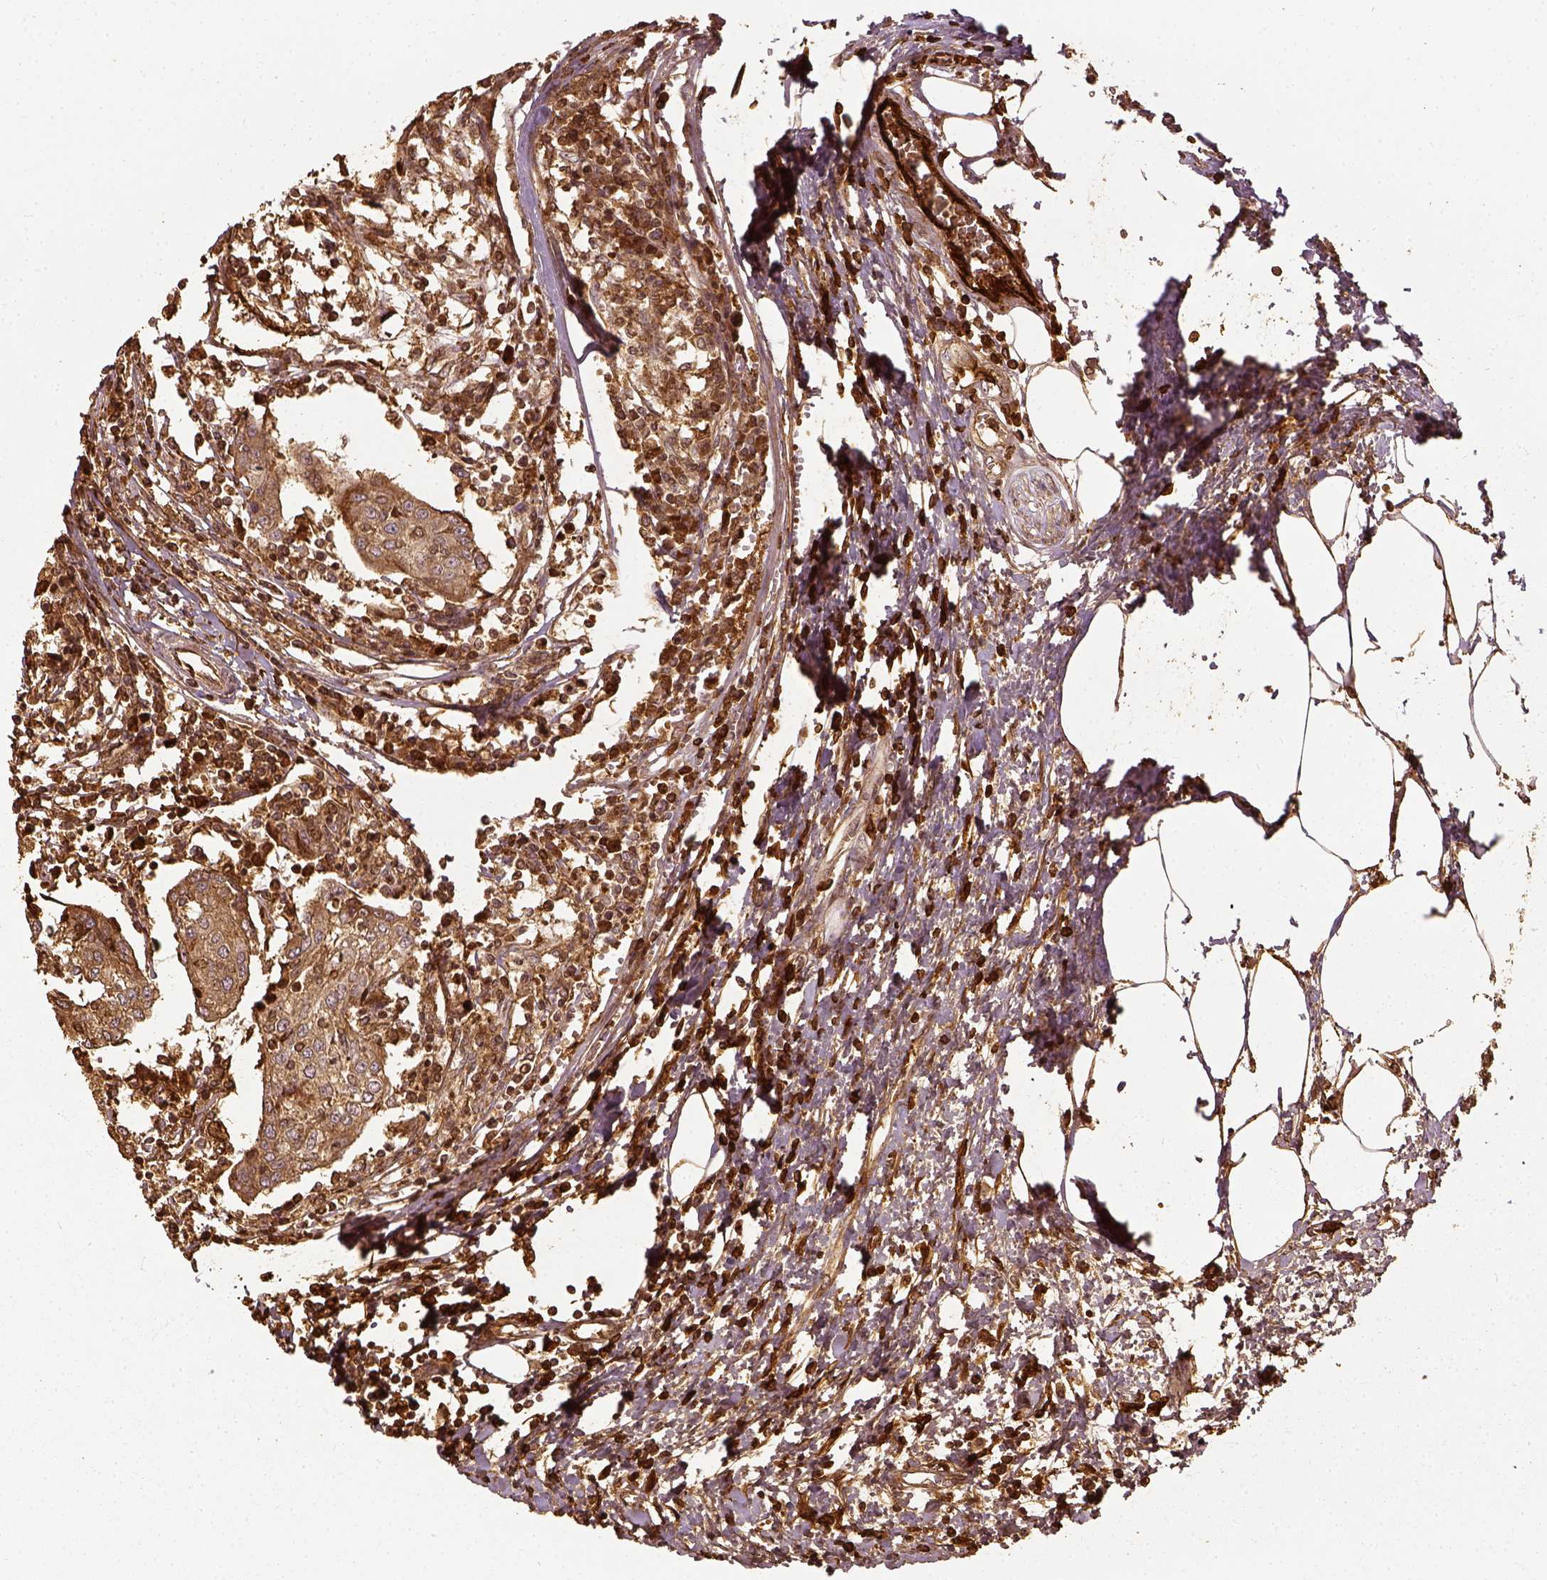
{"staining": {"intensity": "weak", "quantity": ">75%", "location": "cytoplasmic/membranous"}, "tissue": "urothelial cancer", "cell_type": "Tumor cells", "image_type": "cancer", "snomed": [{"axis": "morphology", "description": "Urothelial carcinoma, High grade"}, {"axis": "topography", "description": "Urinary bladder"}], "caption": "Immunohistochemical staining of human high-grade urothelial carcinoma displays weak cytoplasmic/membranous protein positivity in about >75% of tumor cells.", "gene": "VEGFA", "patient": {"sex": "female", "age": 85}}